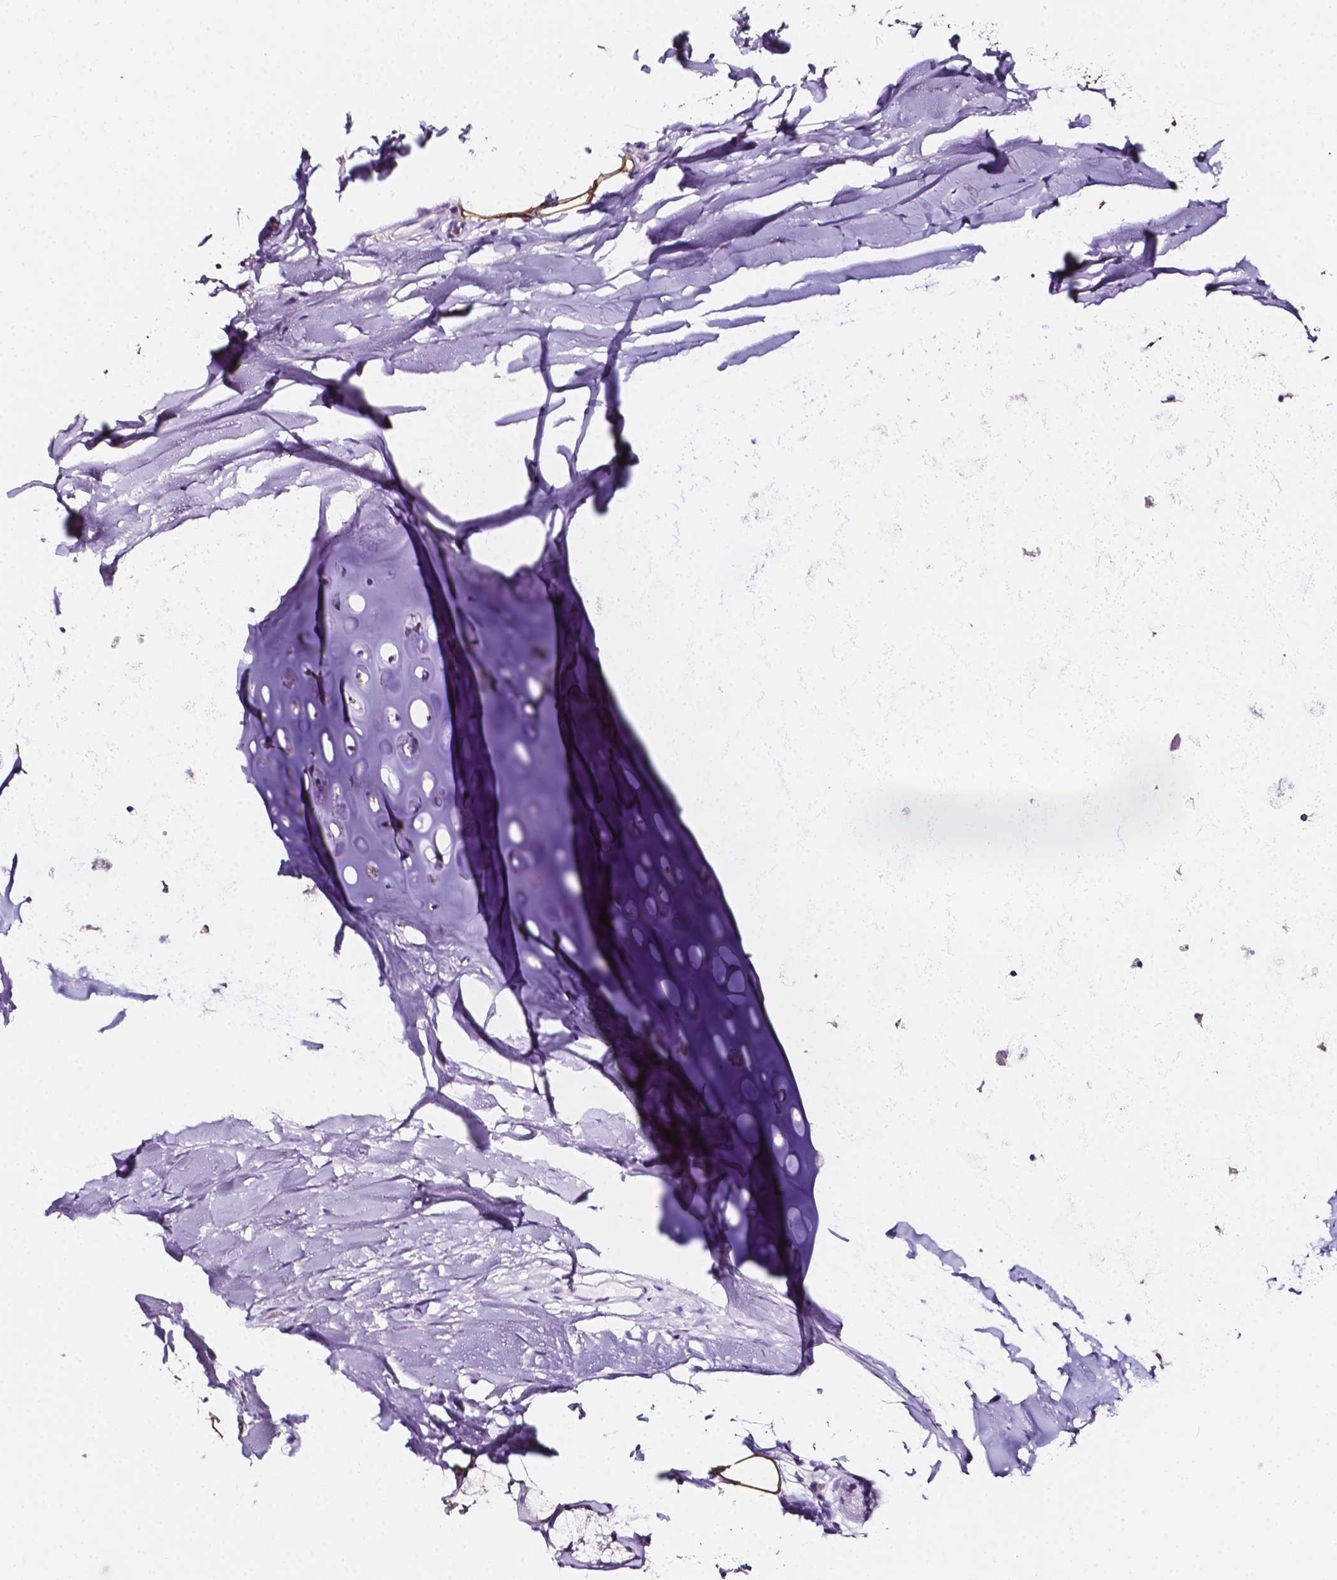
{"staining": {"intensity": "moderate", "quantity": ">75%", "location": "cytoplasmic/membranous"}, "tissue": "adipose tissue", "cell_type": "Adipocytes", "image_type": "normal", "snomed": [{"axis": "morphology", "description": "Normal tissue, NOS"}, {"axis": "topography", "description": "Cartilage tissue"}, {"axis": "topography", "description": "Bronchus"}], "caption": "Protein analysis of normal adipose tissue displays moderate cytoplasmic/membranous positivity in about >75% of adipocytes. Immunohistochemistry (ihc) stains the protein of interest in brown and the nuclei are stained blue.", "gene": "CLSTN2", "patient": {"sex": "male", "age": 58}}